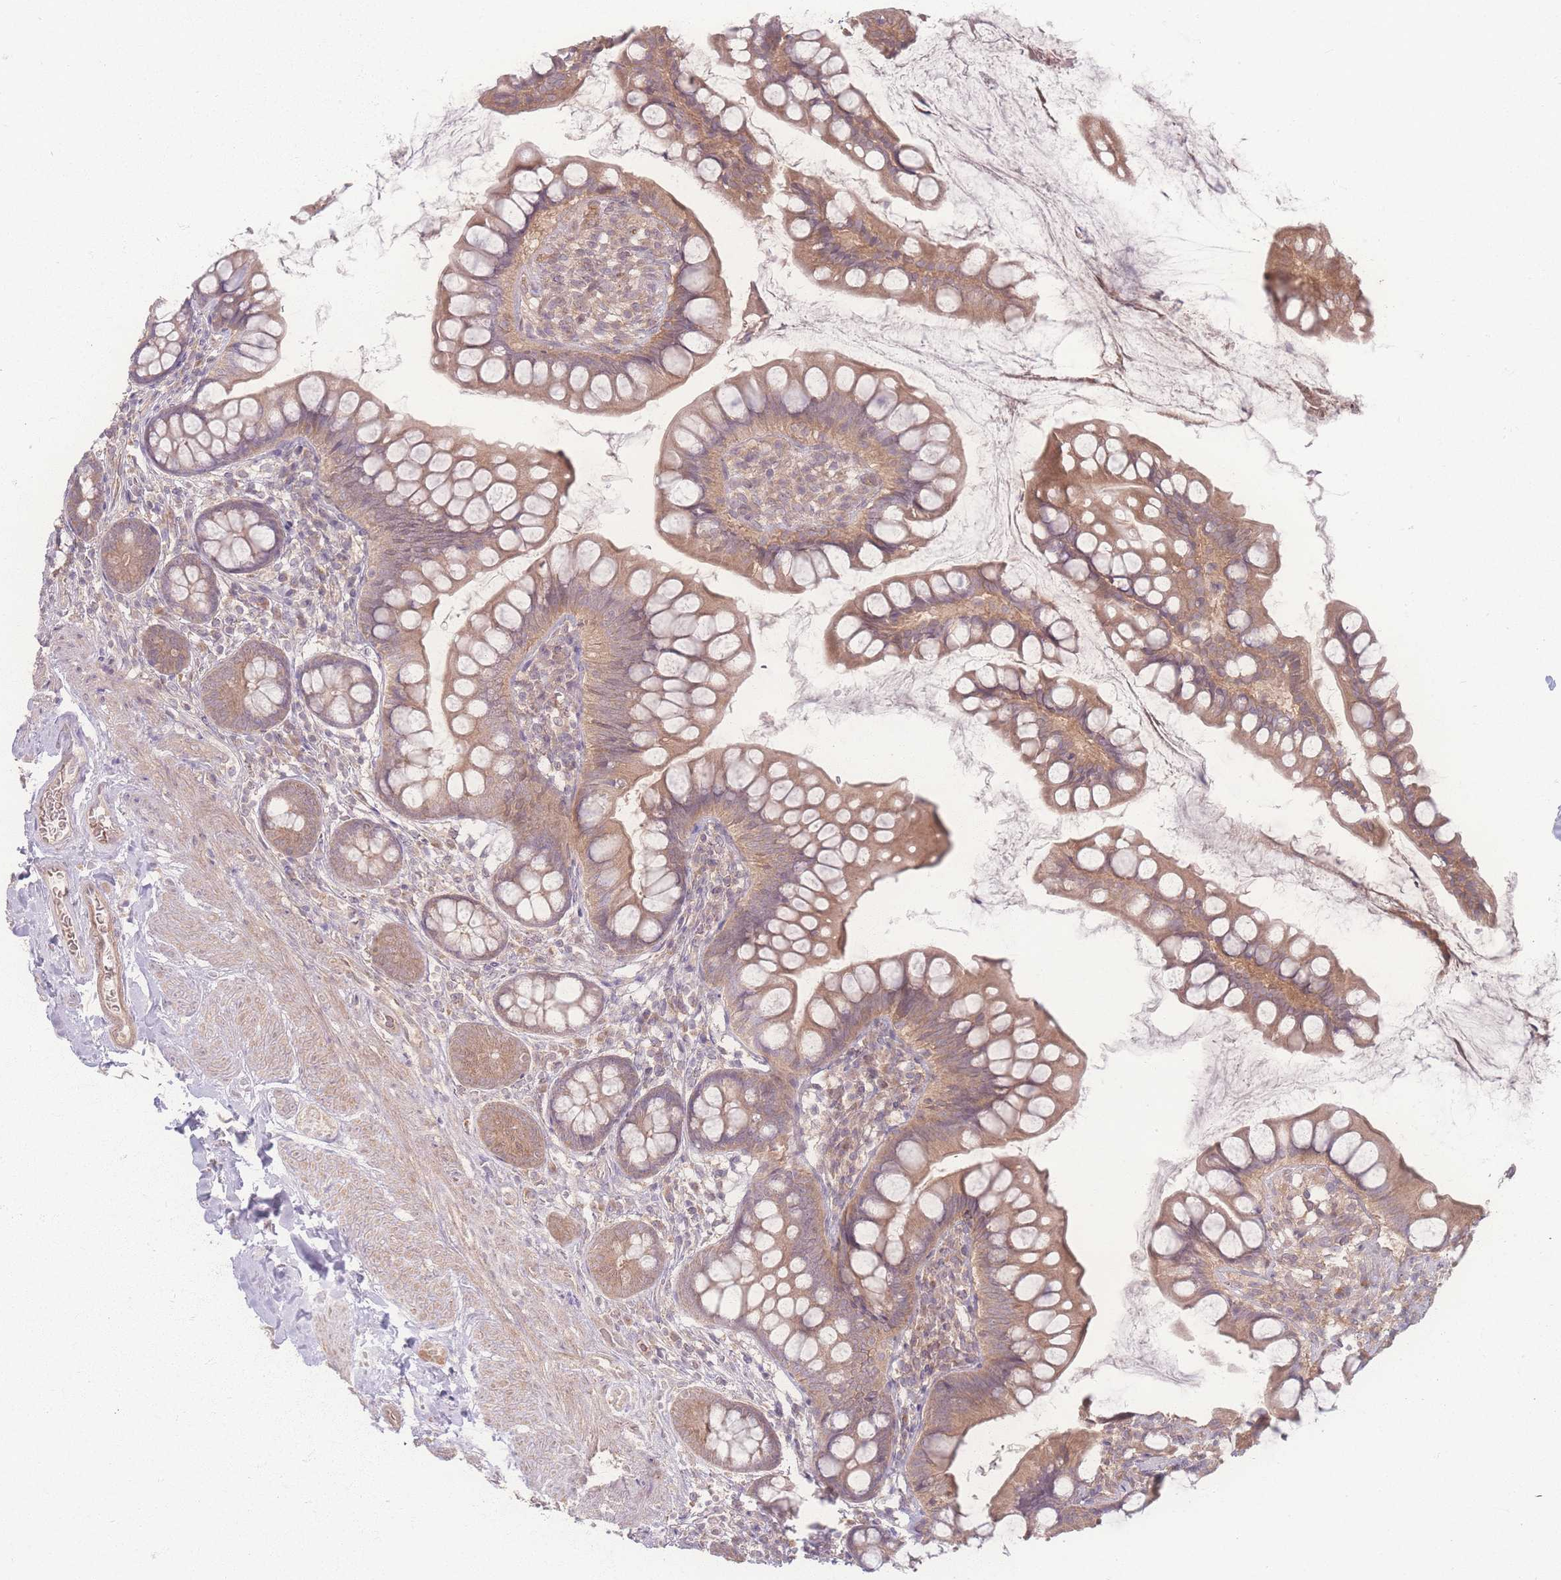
{"staining": {"intensity": "moderate", "quantity": ">75%", "location": "cytoplasmic/membranous"}, "tissue": "small intestine", "cell_type": "Glandular cells", "image_type": "normal", "snomed": [{"axis": "morphology", "description": "Normal tissue, NOS"}, {"axis": "topography", "description": "Small intestine"}], "caption": "Immunohistochemistry (IHC) (DAB) staining of normal small intestine displays moderate cytoplasmic/membranous protein staining in about >75% of glandular cells.", "gene": "INSR", "patient": {"sex": "male", "age": 70}}